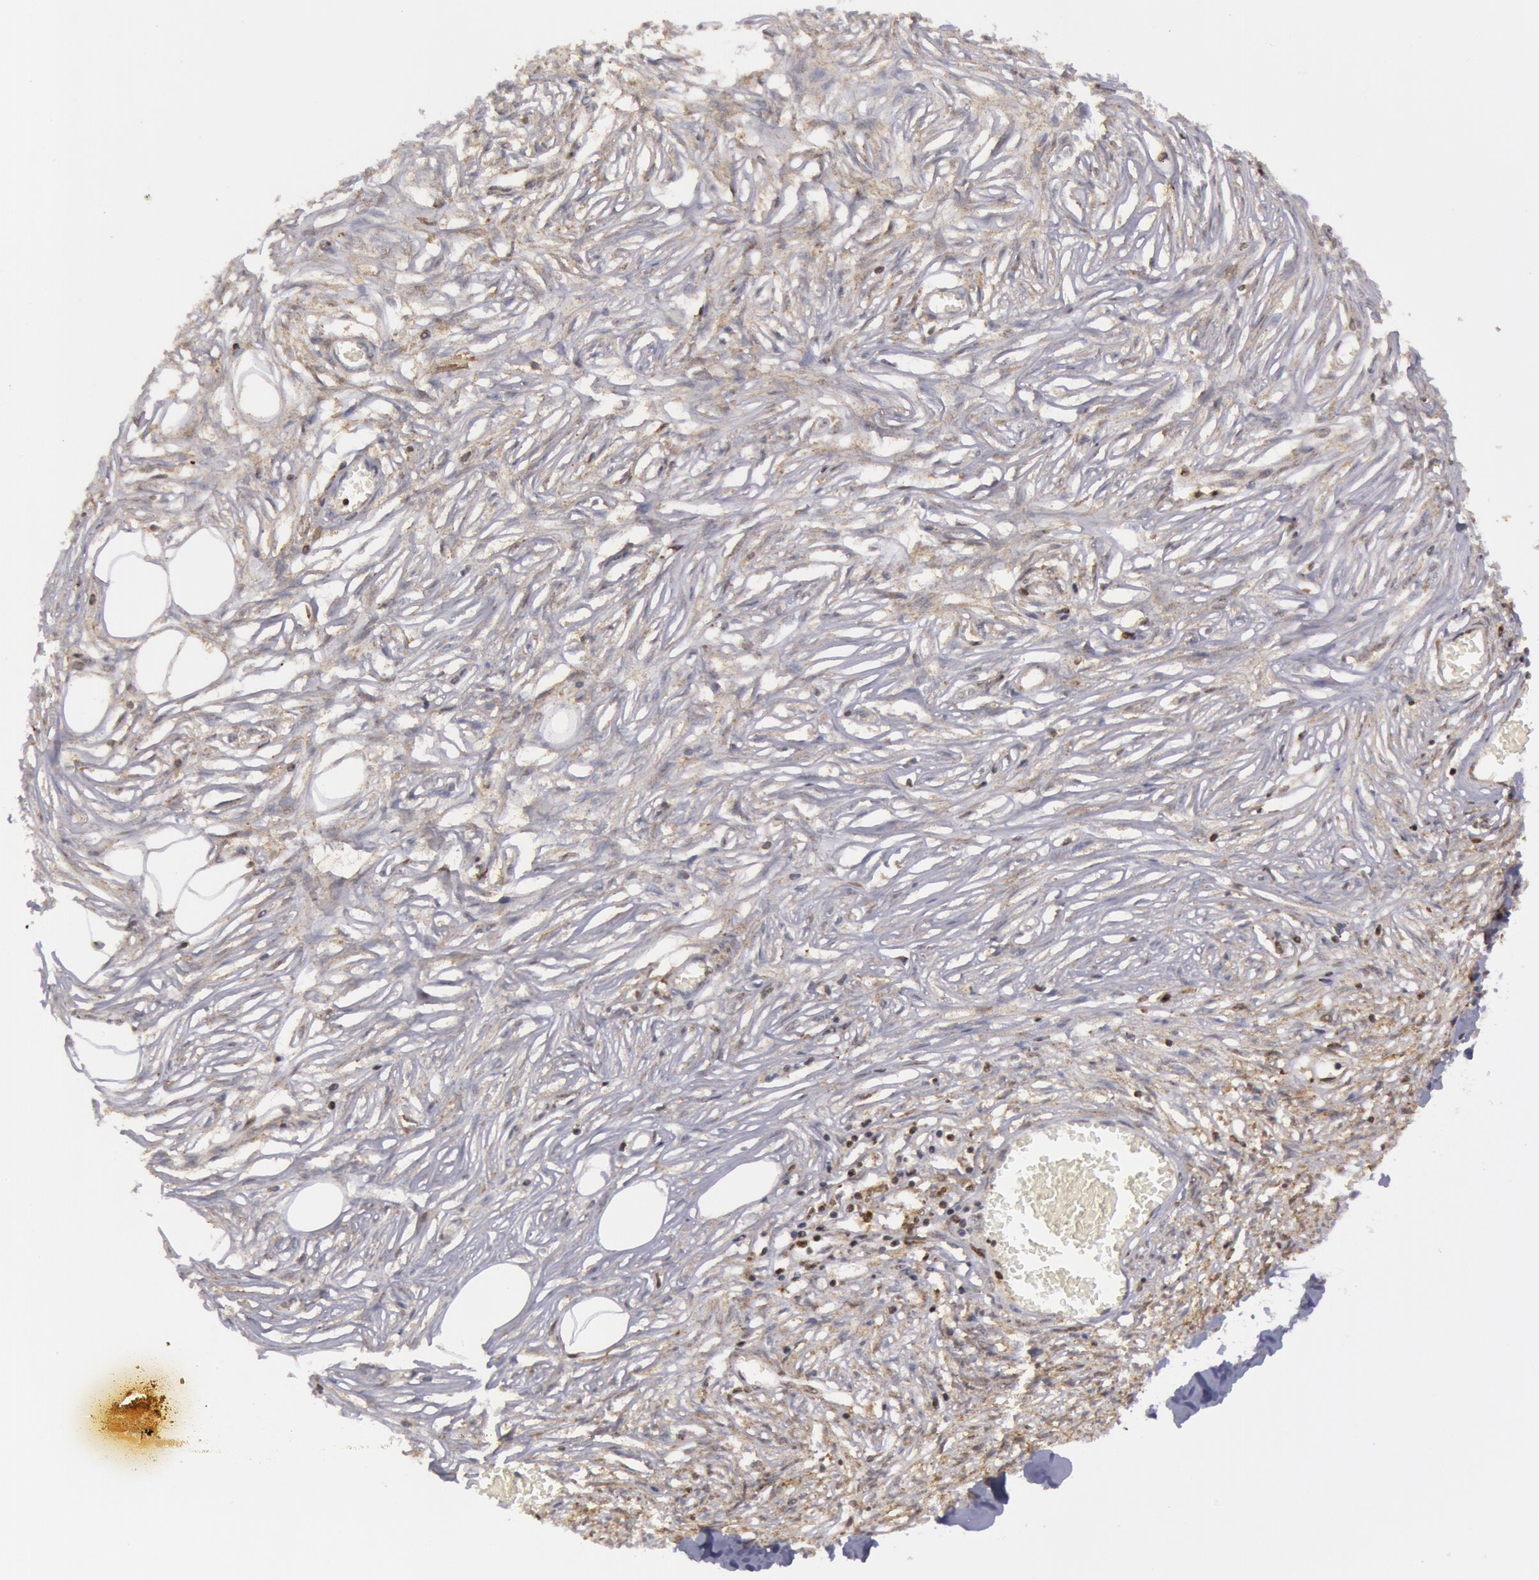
{"staining": {"intensity": "negative", "quantity": "none", "location": "none"}, "tissue": "adipose tissue", "cell_type": "Adipocytes", "image_type": "normal", "snomed": [{"axis": "morphology", "description": "Normal tissue, NOS"}, {"axis": "morphology", "description": "Sarcoma, NOS"}, {"axis": "topography", "description": "Skin"}, {"axis": "topography", "description": "Soft tissue"}], "caption": "Immunohistochemistry (IHC) of benign adipose tissue displays no staining in adipocytes.", "gene": "ERBB2", "patient": {"sex": "female", "age": 51}}